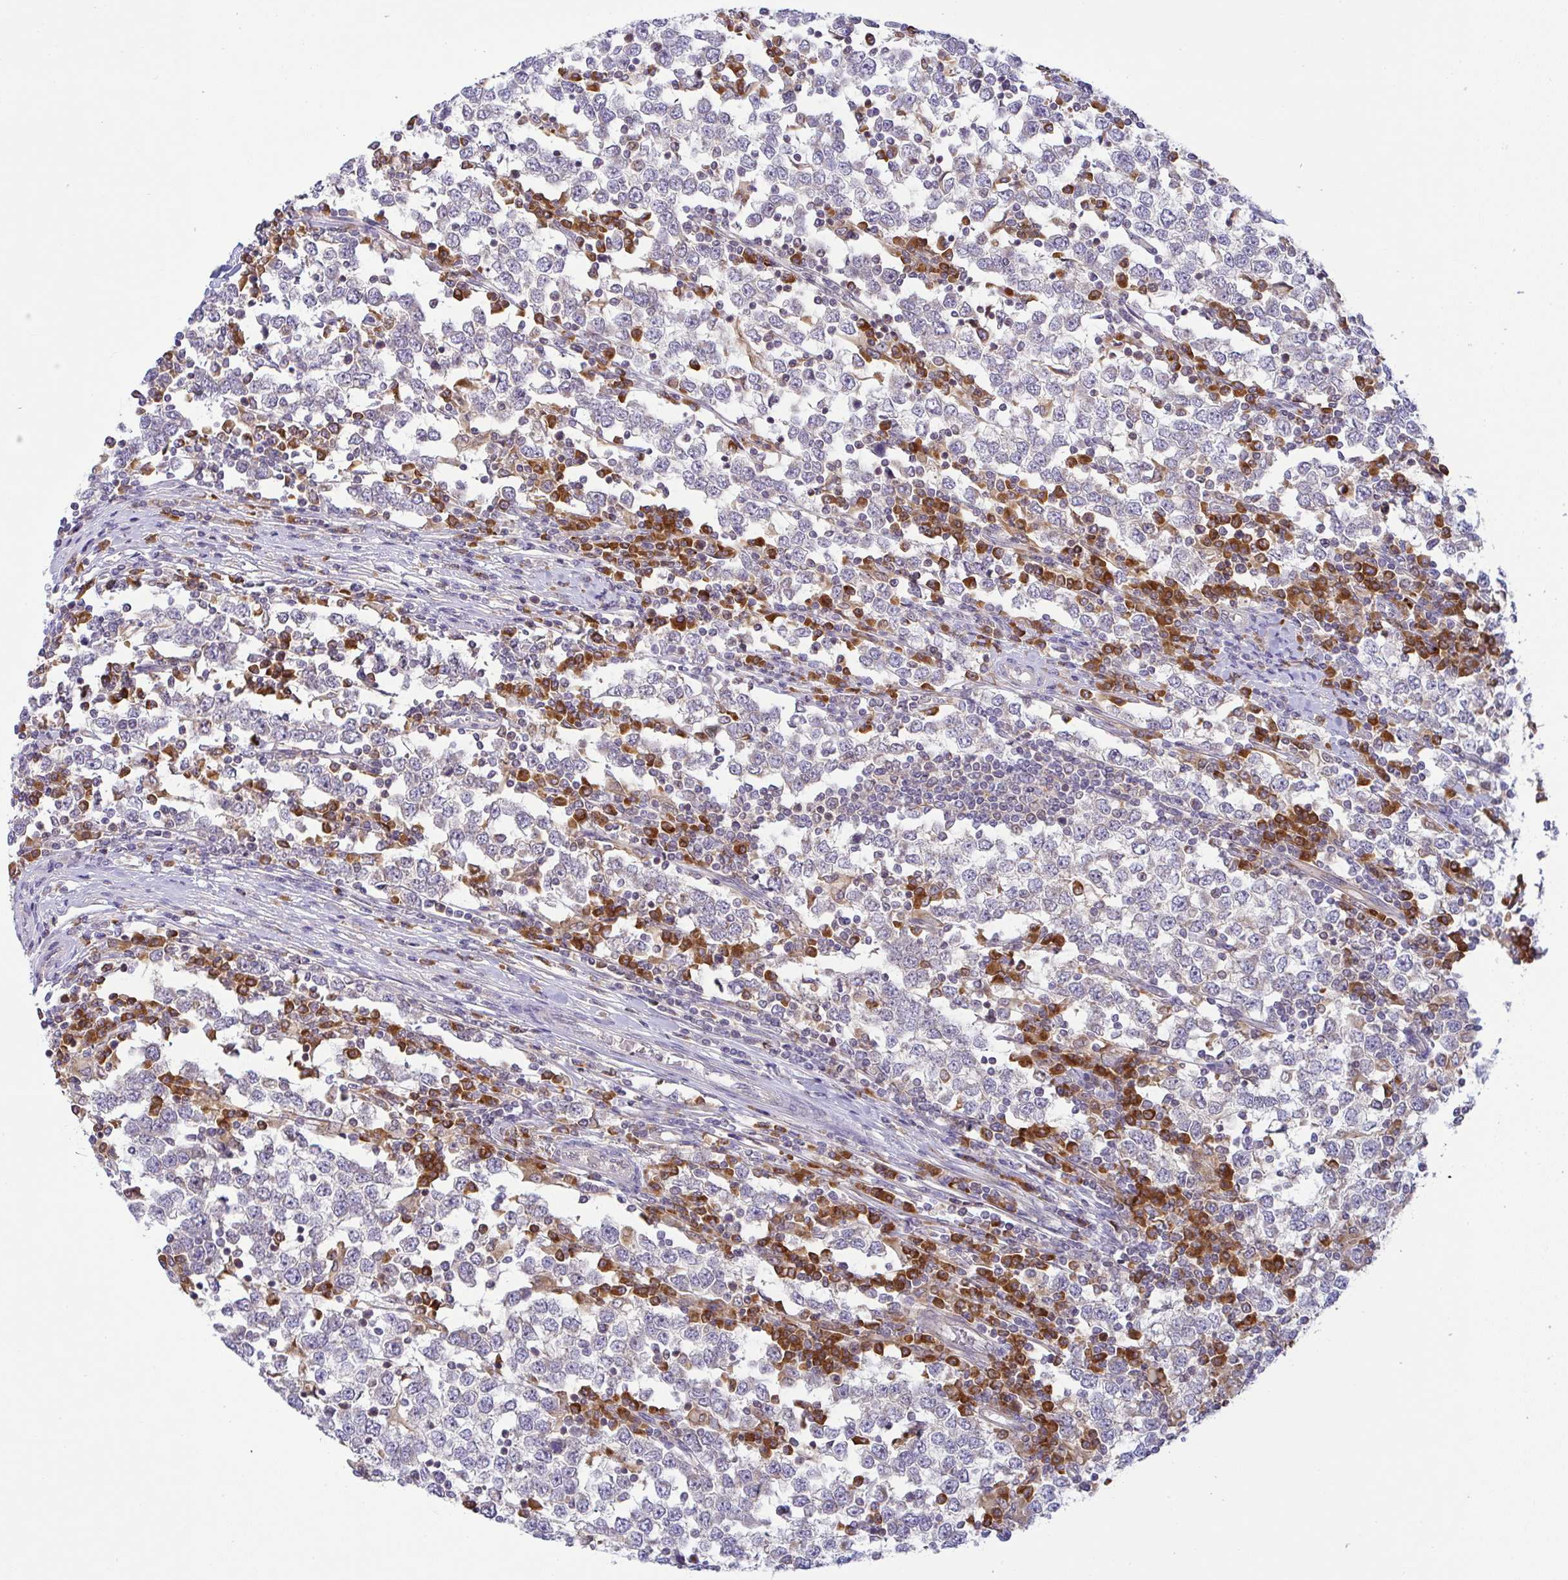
{"staining": {"intensity": "negative", "quantity": "none", "location": "none"}, "tissue": "testis cancer", "cell_type": "Tumor cells", "image_type": "cancer", "snomed": [{"axis": "morphology", "description": "Seminoma, NOS"}, {"axis": "topography", "description": "Testis"}], "caption": "The histopathology image reveals no staining of tumor cells in seminoma (testis). (Immunohistochemistry (ihc), brightfield microscopy, high magnification).", "gene": "DERL2", "patient": {"sex": "male", "age": 65}}